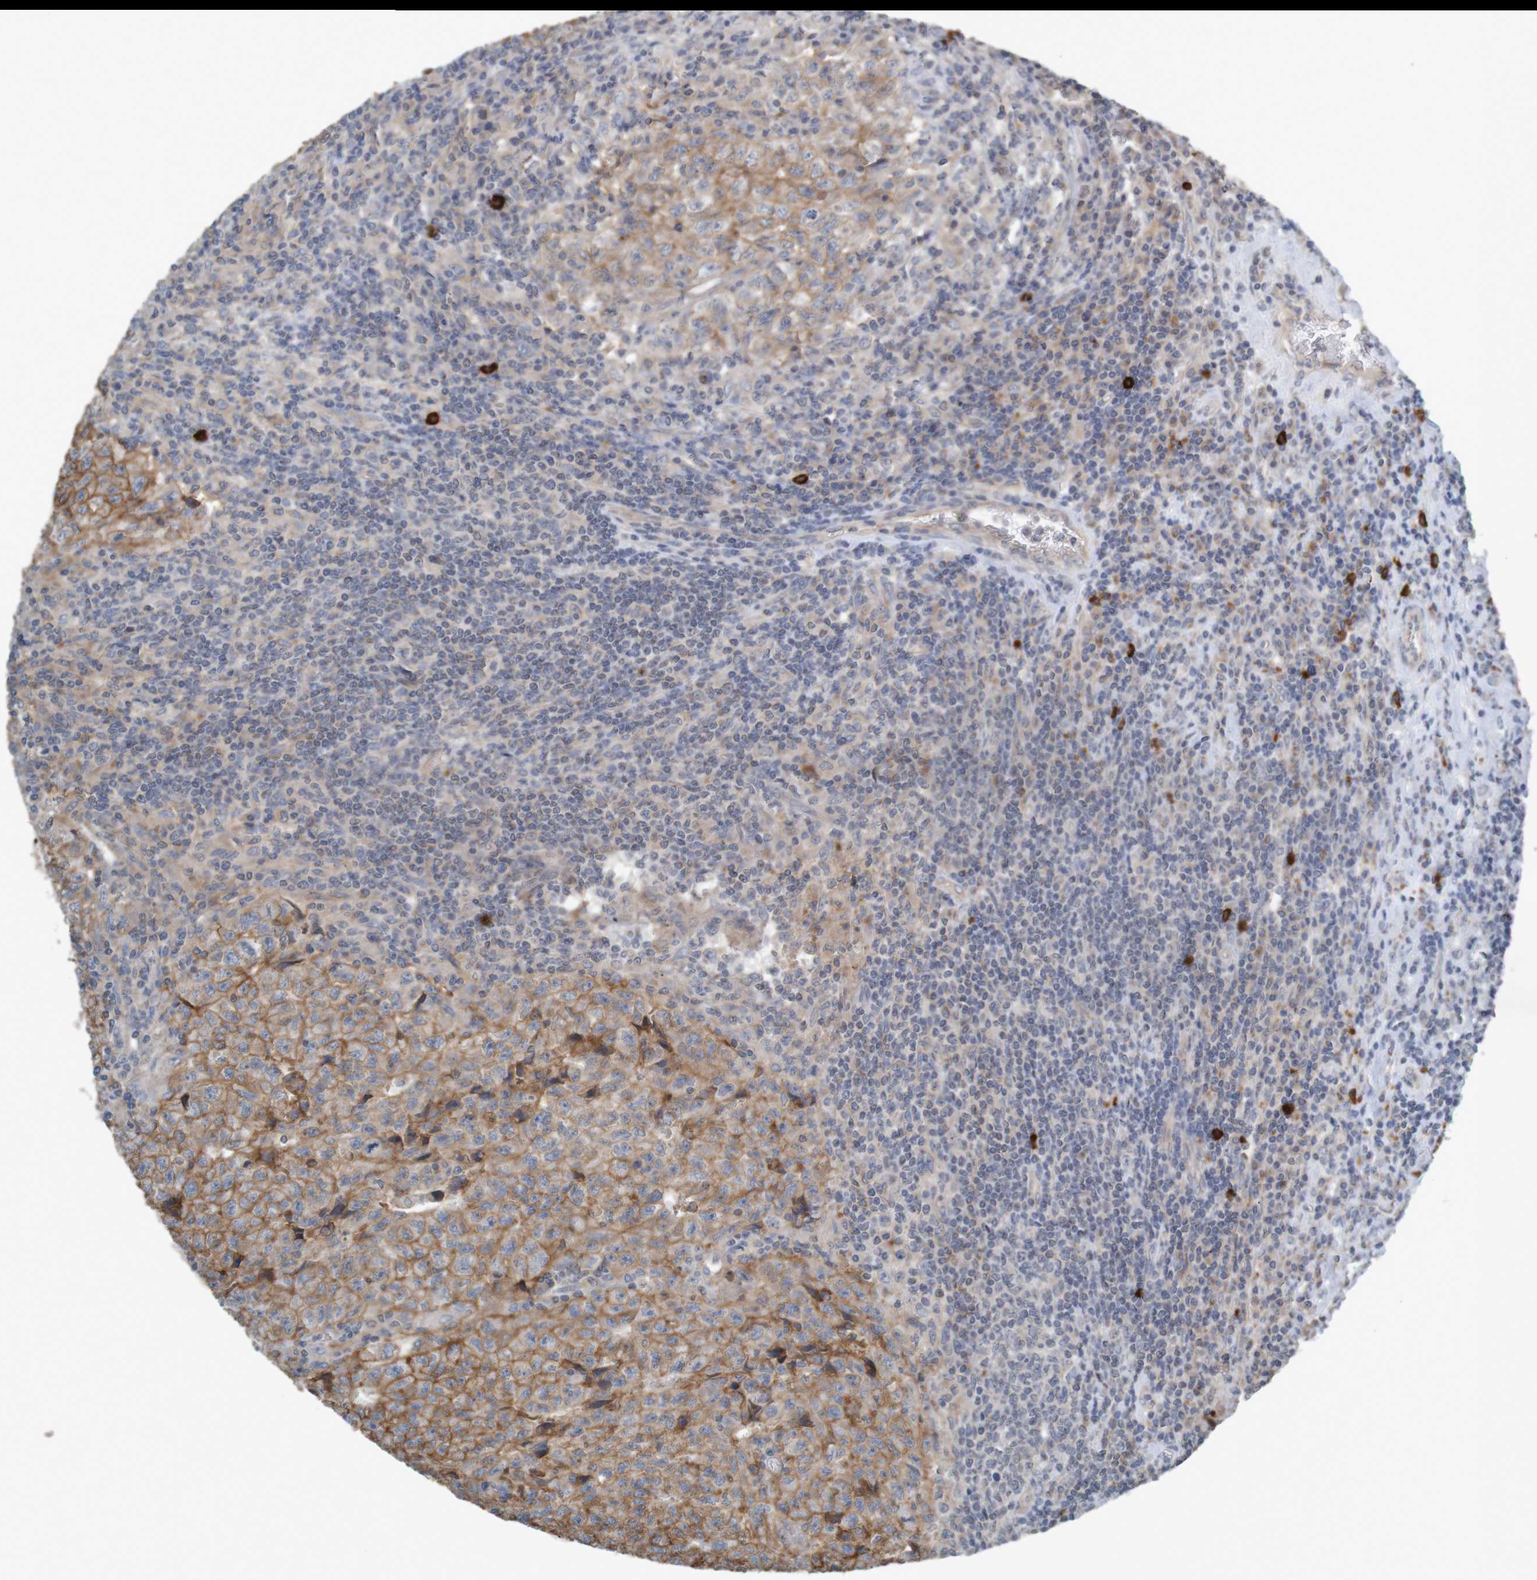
{"staining": {"intensity": "moderate", "quantity": "25%-75%", "location": "cytoplasmic/membranous"}, "tissue": "testis cancer", "cell_type": "Tumor cells", "image_type": "cancer", "snomed": [{"axis": "morphology", "description": "Necrosis, NOS"}, {"axis": "morphology", "description": "Carcinoma, Embryonal, NOS"}, {"axis": "topography", "description": "Testis"}], "caption": "DAB (3,3'-diaminobenzidine) immunohistochemical staining of testis embryonal carcinoma demonstrates moderate cytoplasmic/membranous protein positivity in about 25%-75% of tumor cells.", "gene": "B3GAT2", "patient": {"sex": "male", "age": 19}}